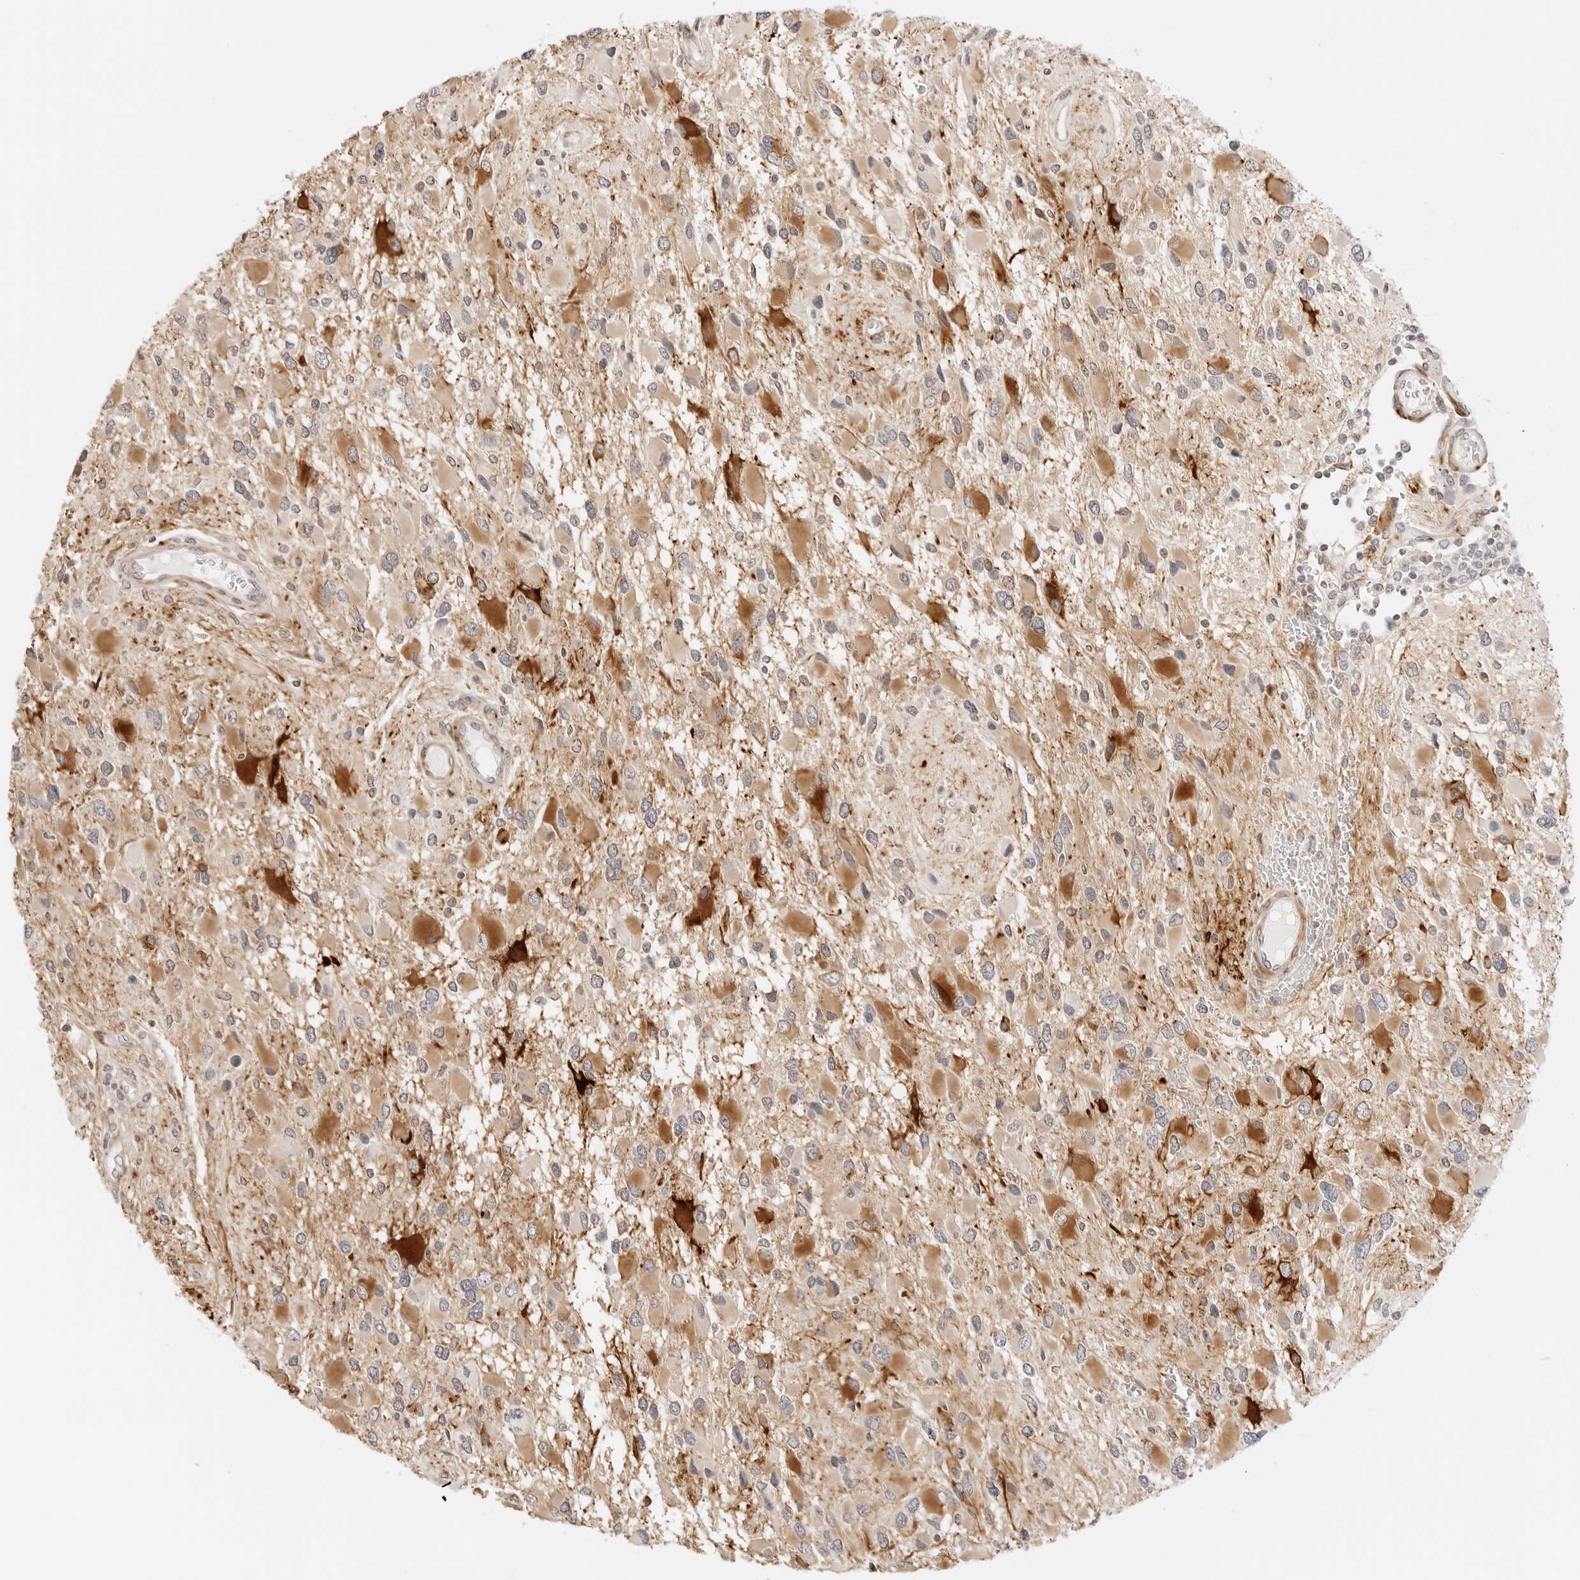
{"staining": {"intensity": "moderate", "quantity": "25%-75%", "location": "cytoplasmic/membranous"}, "tissue": "glioma", "cell_type": "Tumor cells", "image_type": "cancer", "snomed": [{"axis": "morphology", "description": "Glioma, malignant, High grade"}, {"axis": "topography", "description": "Brain"}], "caption": "Immunohistochemistry photomicrograph of malignant high-grade glioma stained for a protein (brown), which displays medium levels of moderate cytoplasmic/membranous positivity in about 25%-75% of tumor cells.", "gene": "PCDH19", "patient": {"sex": "male", "age": 53}}